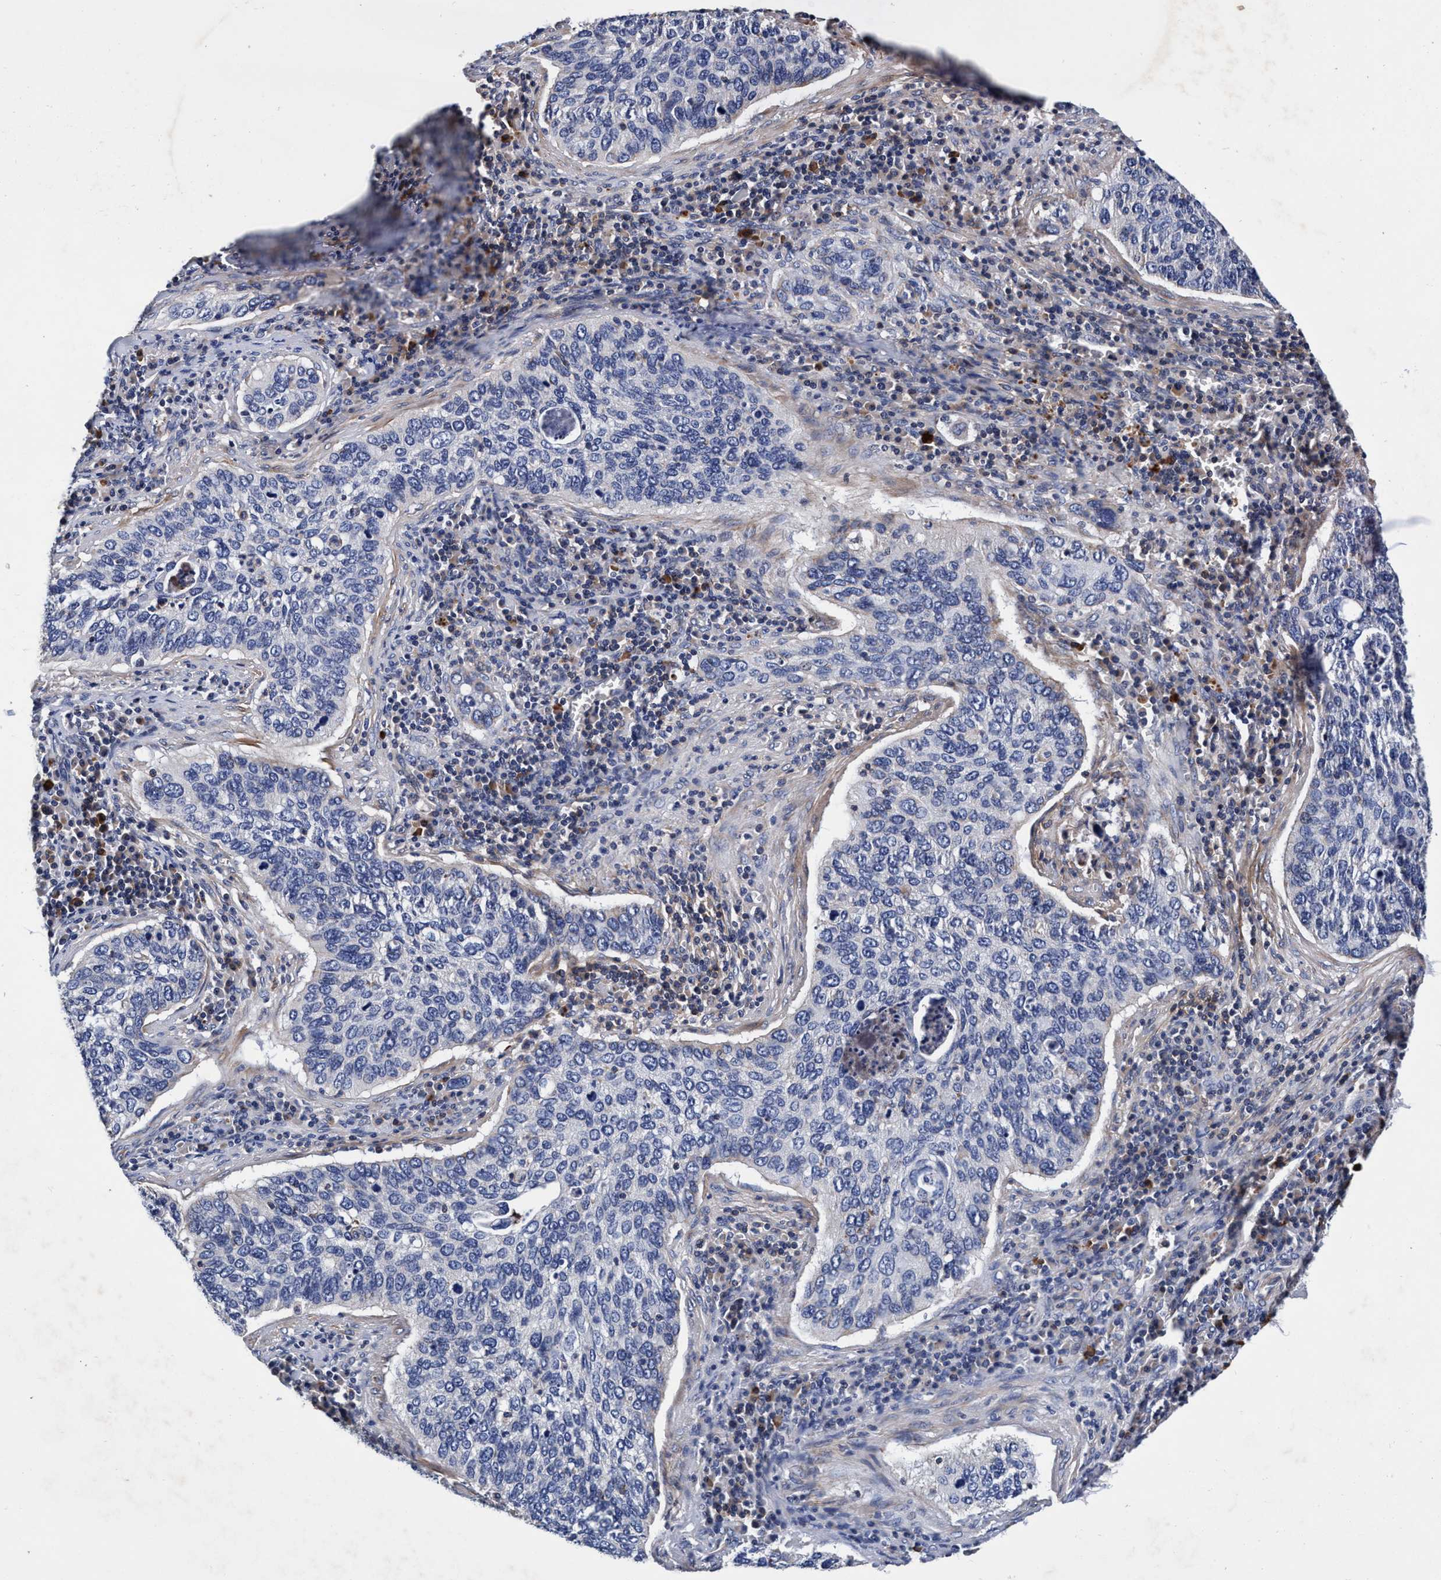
{"staining": {"intensity": "negative", "quantity": "none", "location": "none"}, "tissue": "cervical cancer", "cell_type": "Tumor cells", "image_type": "cancer", "snomed": [{"axis": "morphology", "description": "Squamous cell carcinoma, NOS"}, {"axis": "topography", "description": "Cervix"}], "caption": "Squamous cell carcinoma (cervical) was stained to show a protein in brown. There is no significant expression in tumor cells. (Immunohistochemistry (ihc), brightfield microscopy, high magnification).", "gene": "RNF208", "patient": {"sex": "female", "age": 53}}